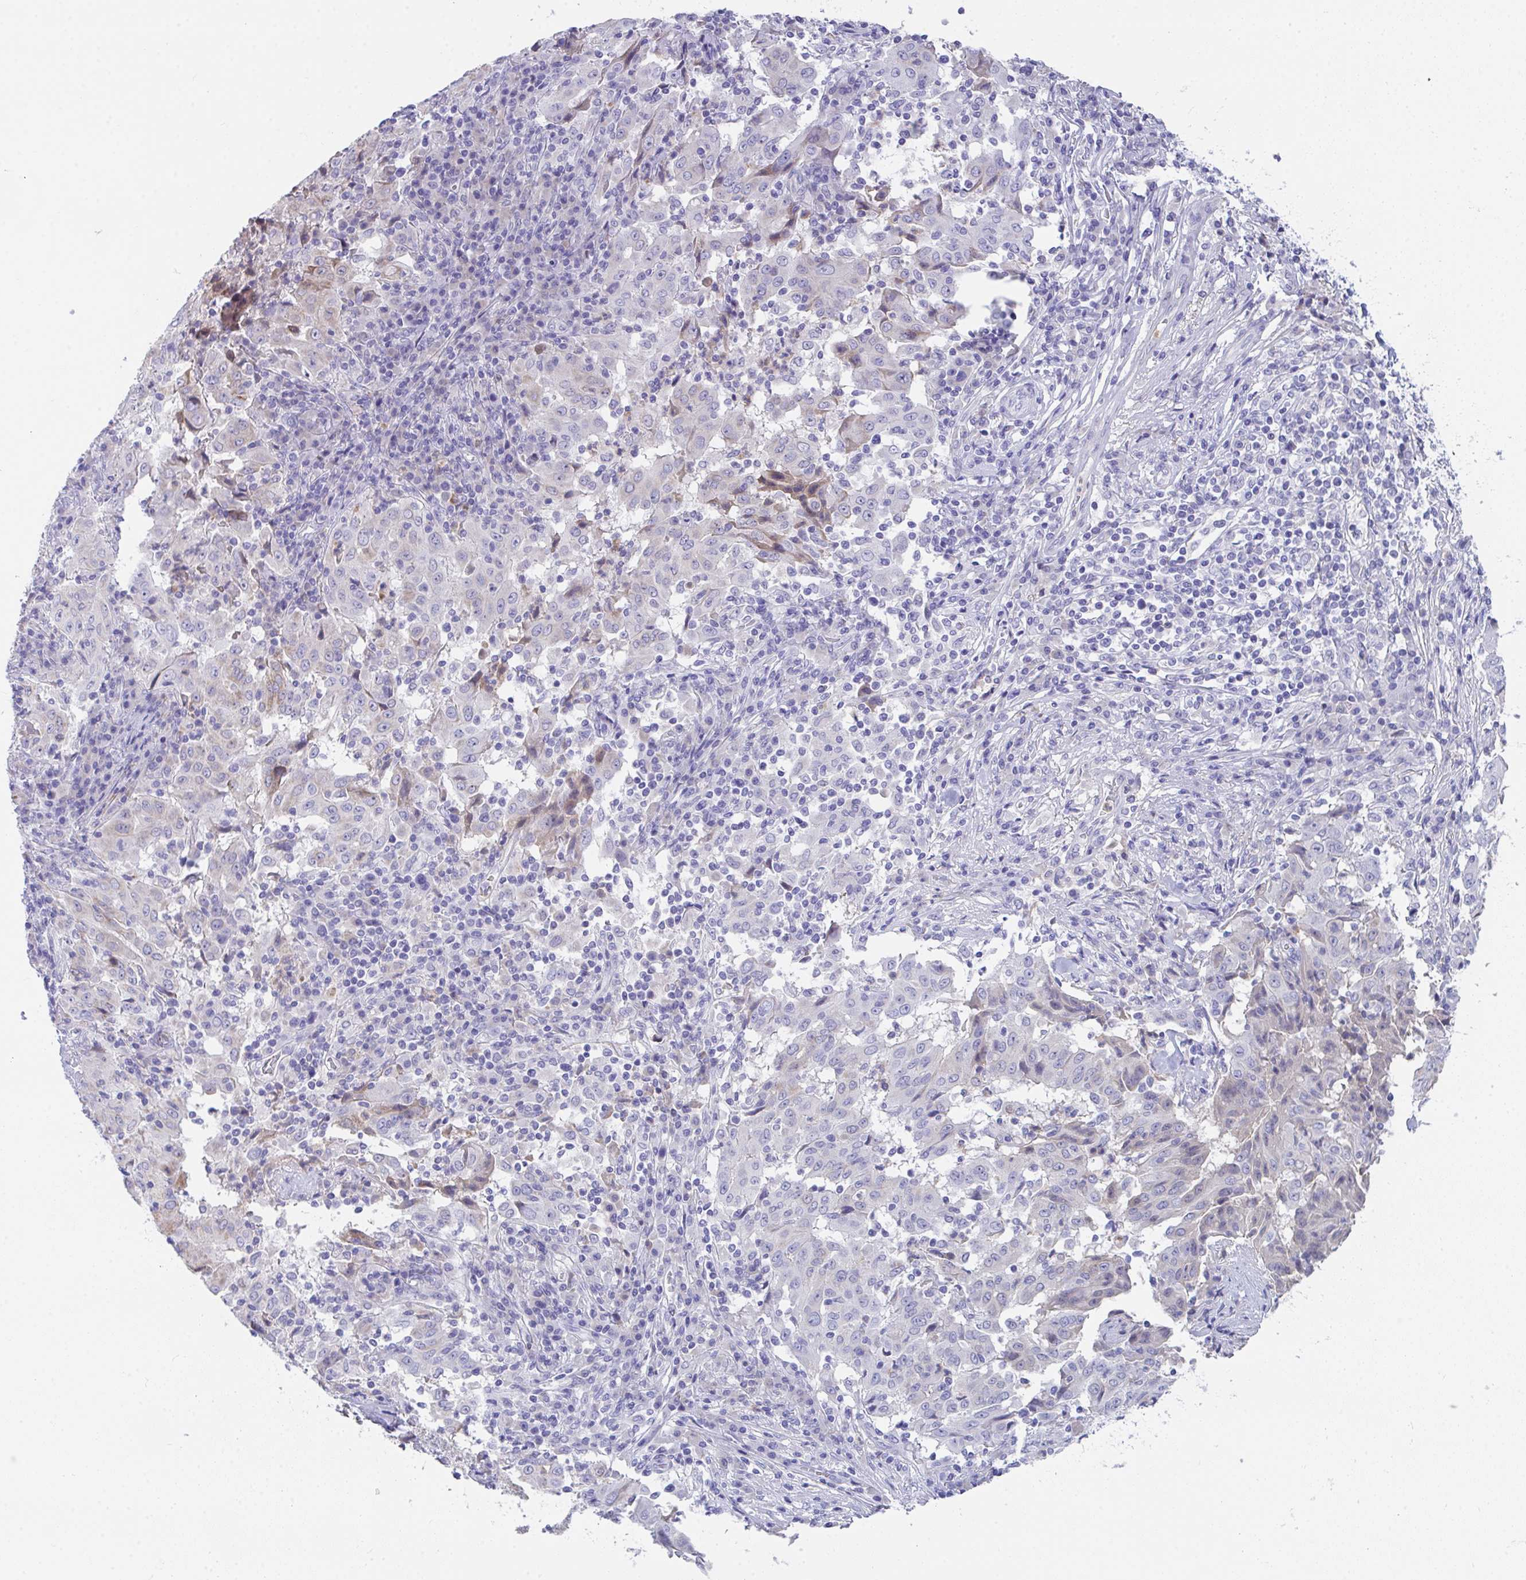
{"staining": {"intensity": "negative", "quantity": "none", "location": "none"}, "tissue": "pancreatic cancer", "cell_type": "Tumor cells", "image_type": "cancer", "snomed": [{"axis": "morphology", "description": "Adenocarcinoma, NOS"}, {"axis": "topography", "description": "Pancreas"}], "caption": "The photomicrograph exhibits no significant staining in tumor cells of pancreatic cancer.", "gene": "COA5", "patient": {"sex": "male", "age": 63}}